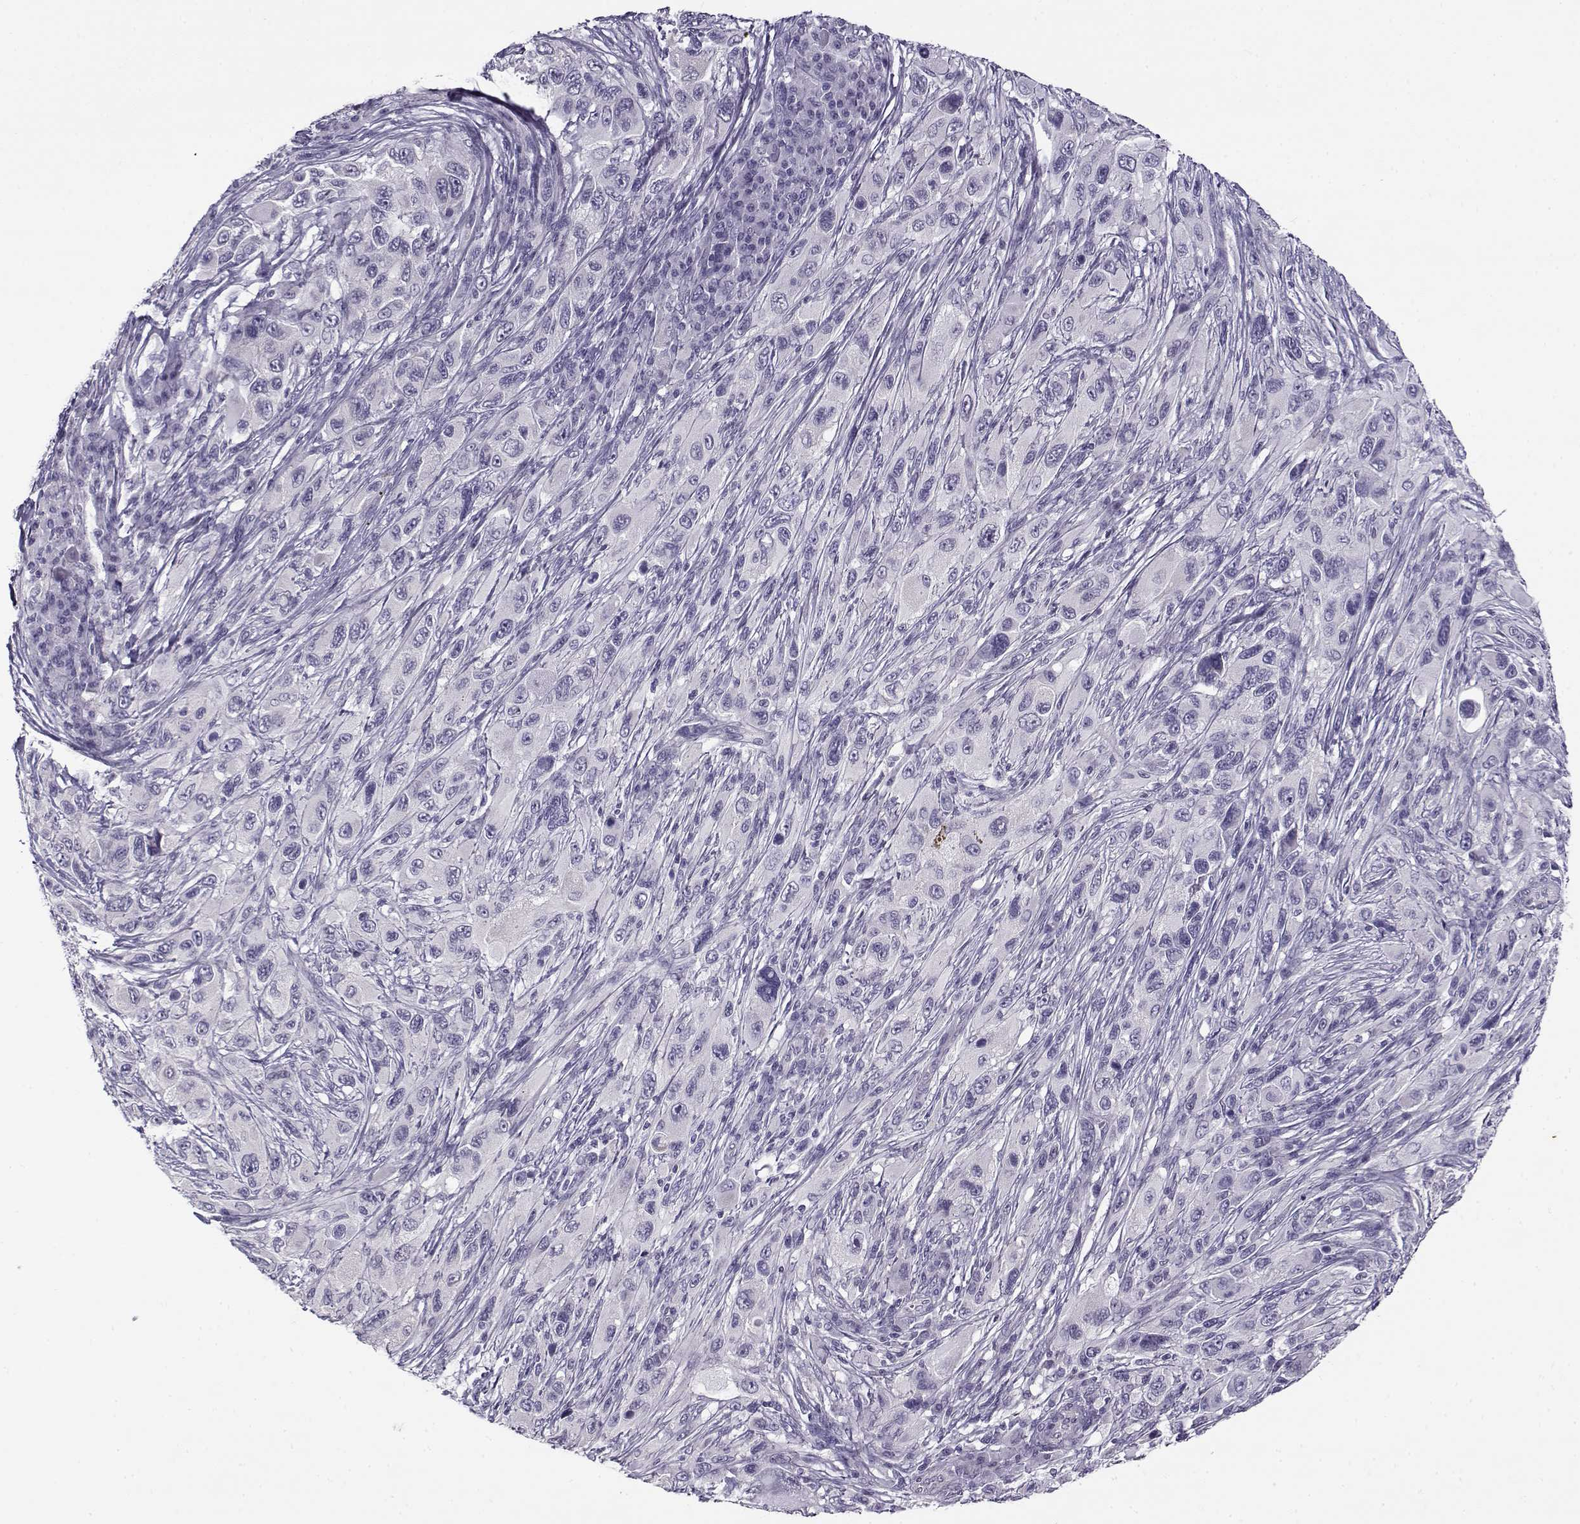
{"staining": {"intensity": "negative", "quantity": "none", "location": "none"}, "tissue": "melanoma", "cell_type": "Tumor cells", "image_type": "cancer", "snomed": [{"axis": "morphology", "description": "Malignant melanoma, NOS"}, {"axis": "topography", "description": "Skin"}], "caption": "Malignant melanoma stained for a protein using immunohistochemistry shows no staining tumor cells.", "gene": "TEX55", "patient": {"sex": "male", "age": 53}}